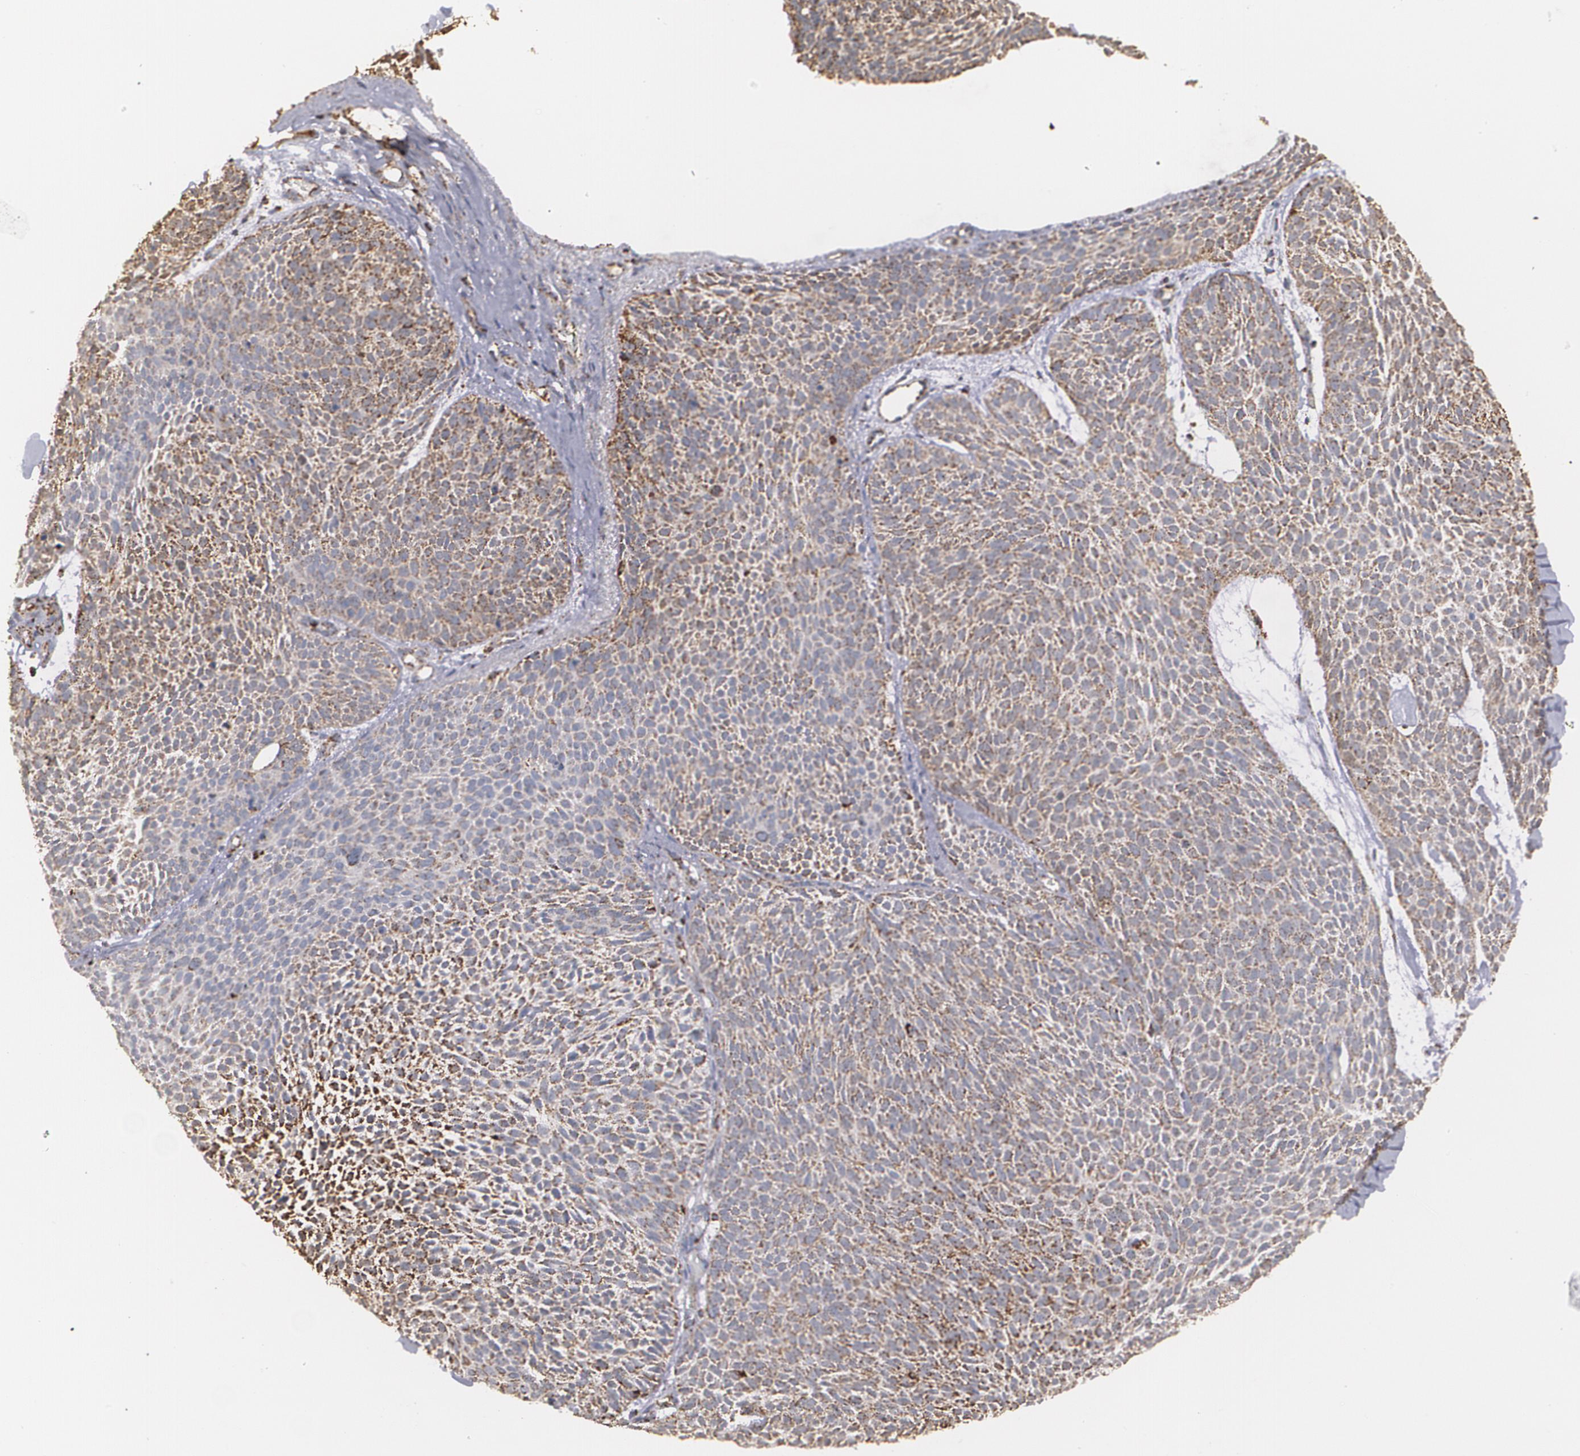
{"staining": {"intensity": "weak", "quantity": "25%-75%", "location": "cytoplasmic/membranous"}, "tissue": "skin cancer", "cell_type": "Tumor cells", "image_type": "cancer", "snomed": [{"axis": "morphology", "description": "Basal cell carcinoma"}, {"axis": "topography", "description": "Skin"}], "caption": "Protein staining reveals weak cytoplasmic/membranous positivity in about 25%-75% of tumor cells in basal cell carcinoma (skin).", "gene": "HSPD1", "patient": {"sex": "male", "age": 84}}